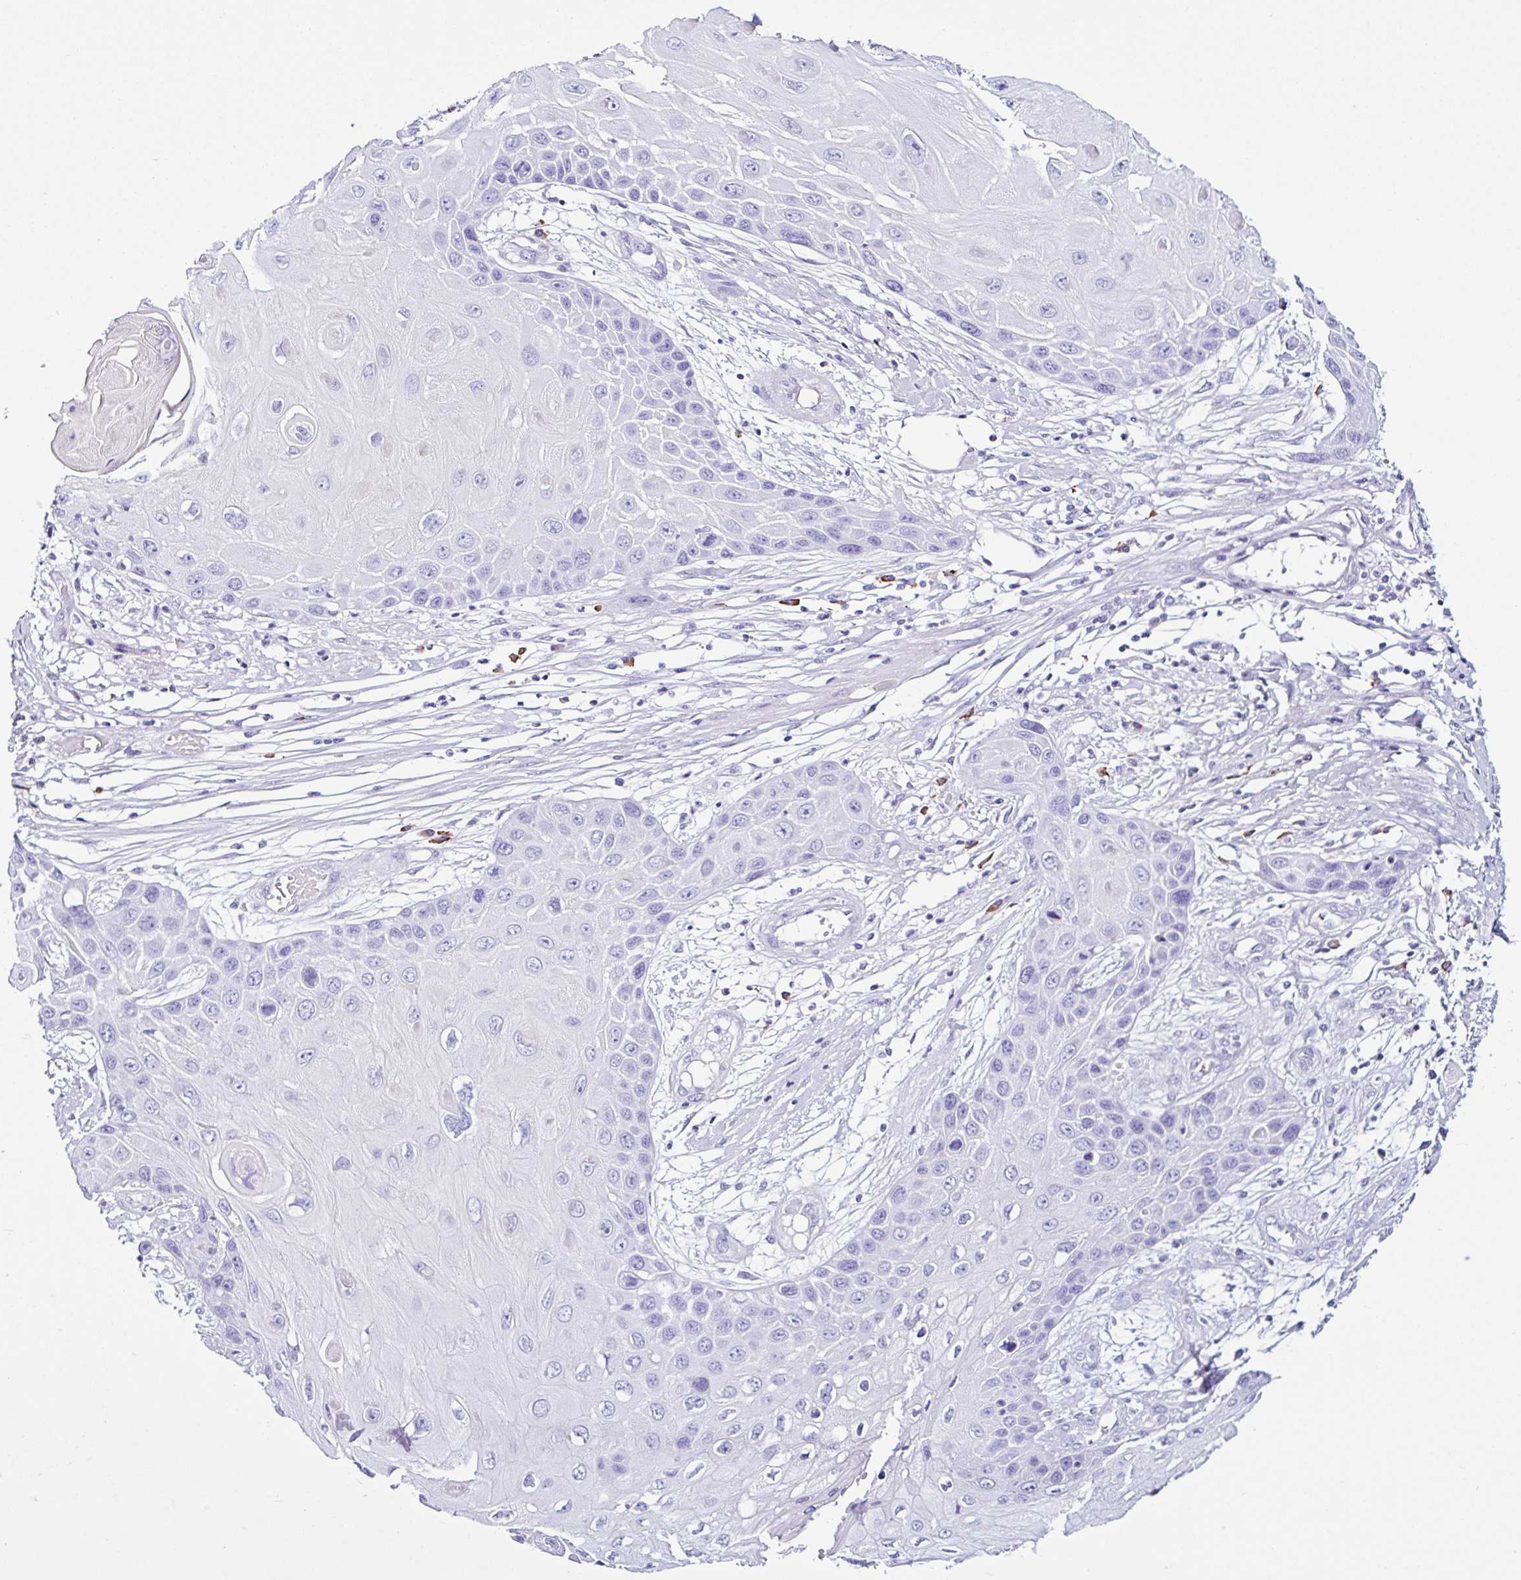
{"staining": {"intensity": "negative", "quantity": "none", "location": "none"}, "tissue": "skin cancer", "cell_type": "Tumor cells", "image_type": "cancer", "snomed": [{"axis": "morphology", "description": "Squamous cell carcinoma, NOS"}, {"axis": "topography", "description": "Skin"}, {"axis": "topography", "description": "Vulva"}], "caption": "Human skin cancer (squamous cell carcinoma) stained for a protein using immunohistochemistry (IHC) displays no positivity in tumor cells.", "gene": "PIGF", "patient": {"sex": "female", "age": 44}}